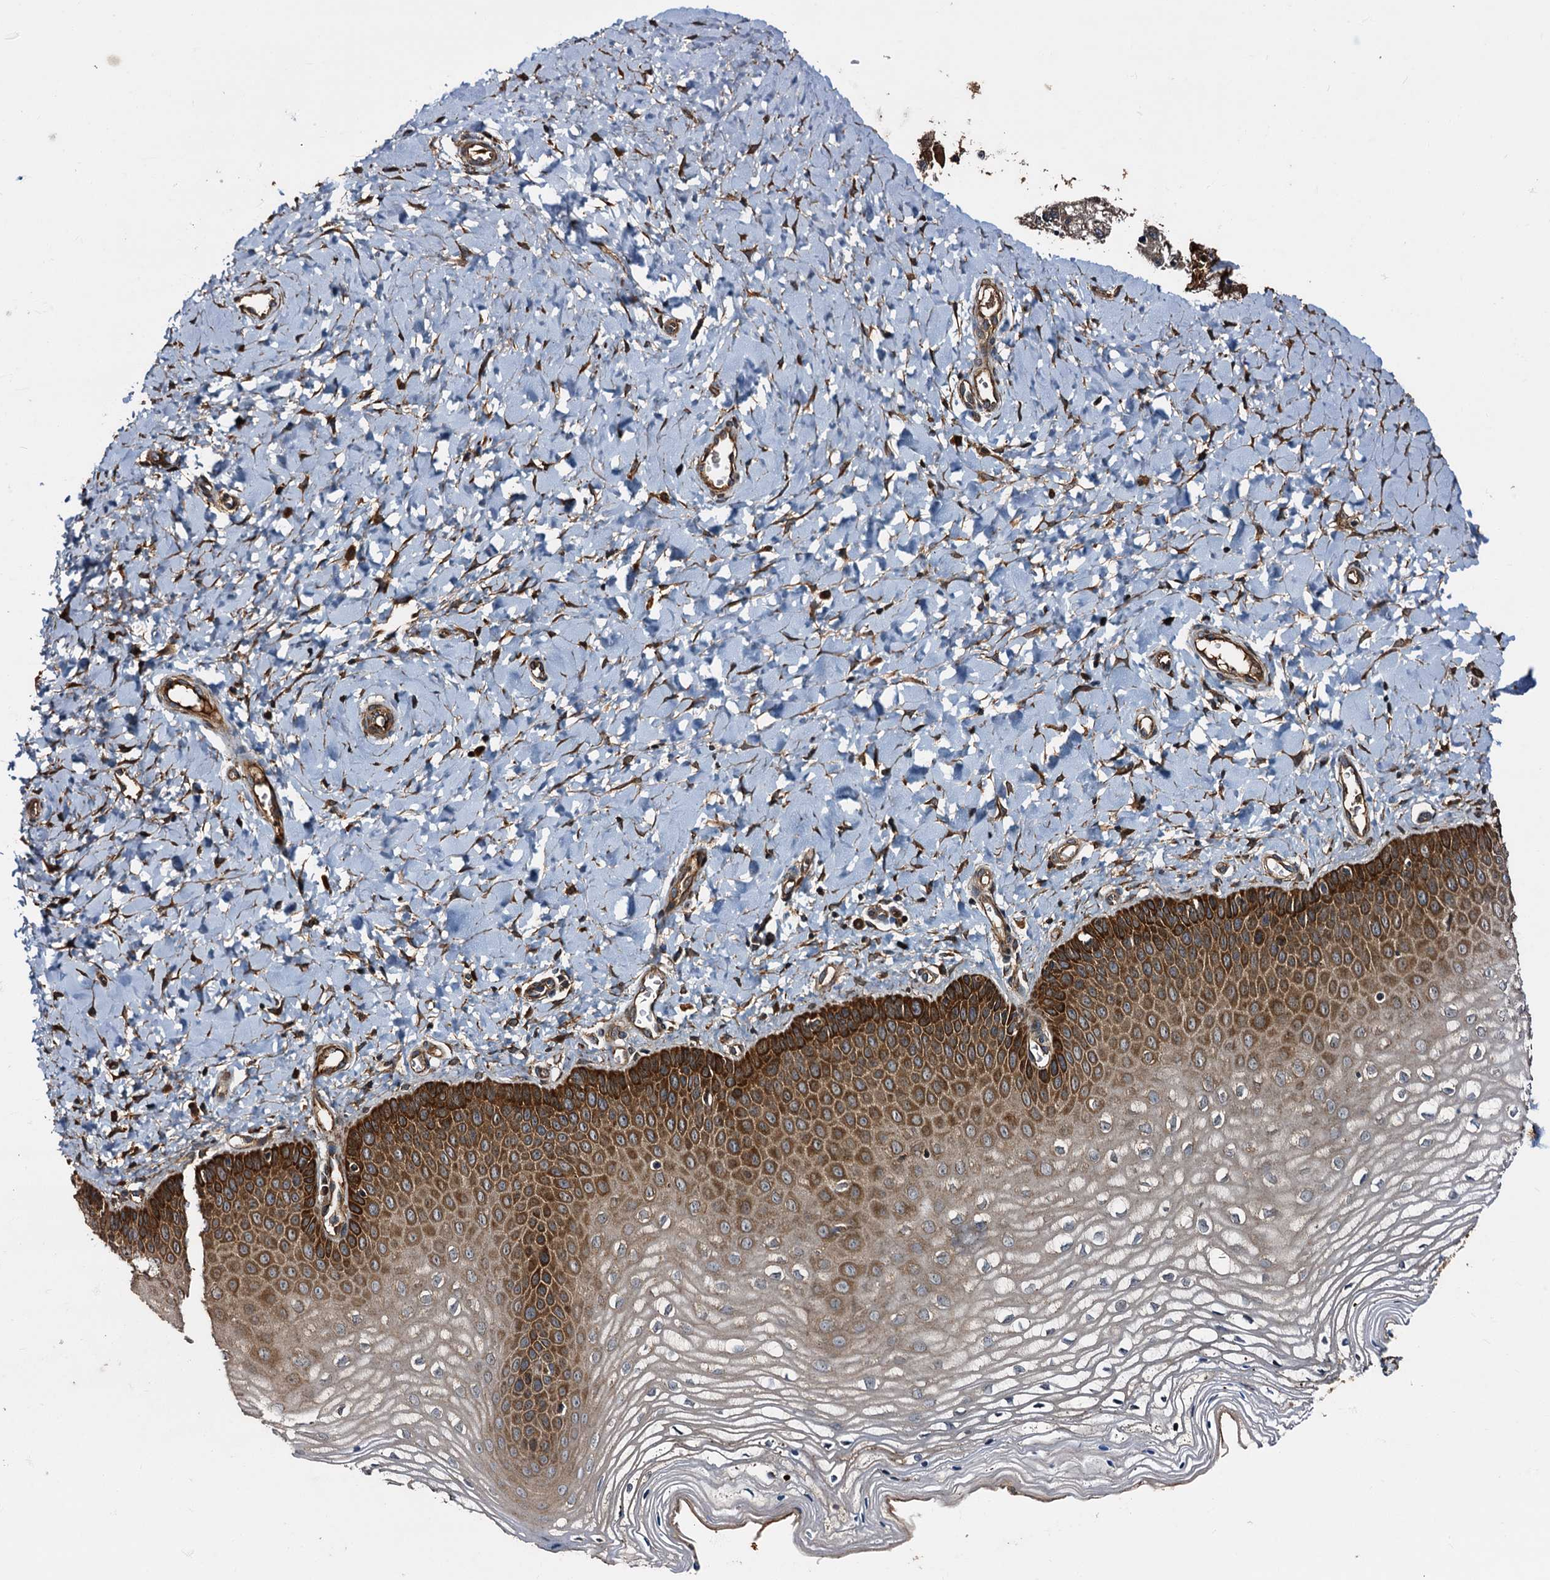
{"staining": {"intensity": "strong", "quantity": ">75%", "location": "cytoplasmic/membranous"}, "tissue": "vagina", "cell_type": "Squamous epithelial cells", "image_type": "normal", "snomed": [{"axis": "morphology", "description": "Normal tissue, NOS"}, {"axis": "topography", "description": "Vagina"}, {"axis": "topography", "description": "Cervix"}], "caption": "Immunohistochemistry histopathology image of benign human vagina stained for a protein (brown), which displays high levels of strong cytoplasmic/membranous staining in approximately >75% of squamous epithelial cells.", "gene": "PEX5", "patient": {"sex": "female", "age": 40}}